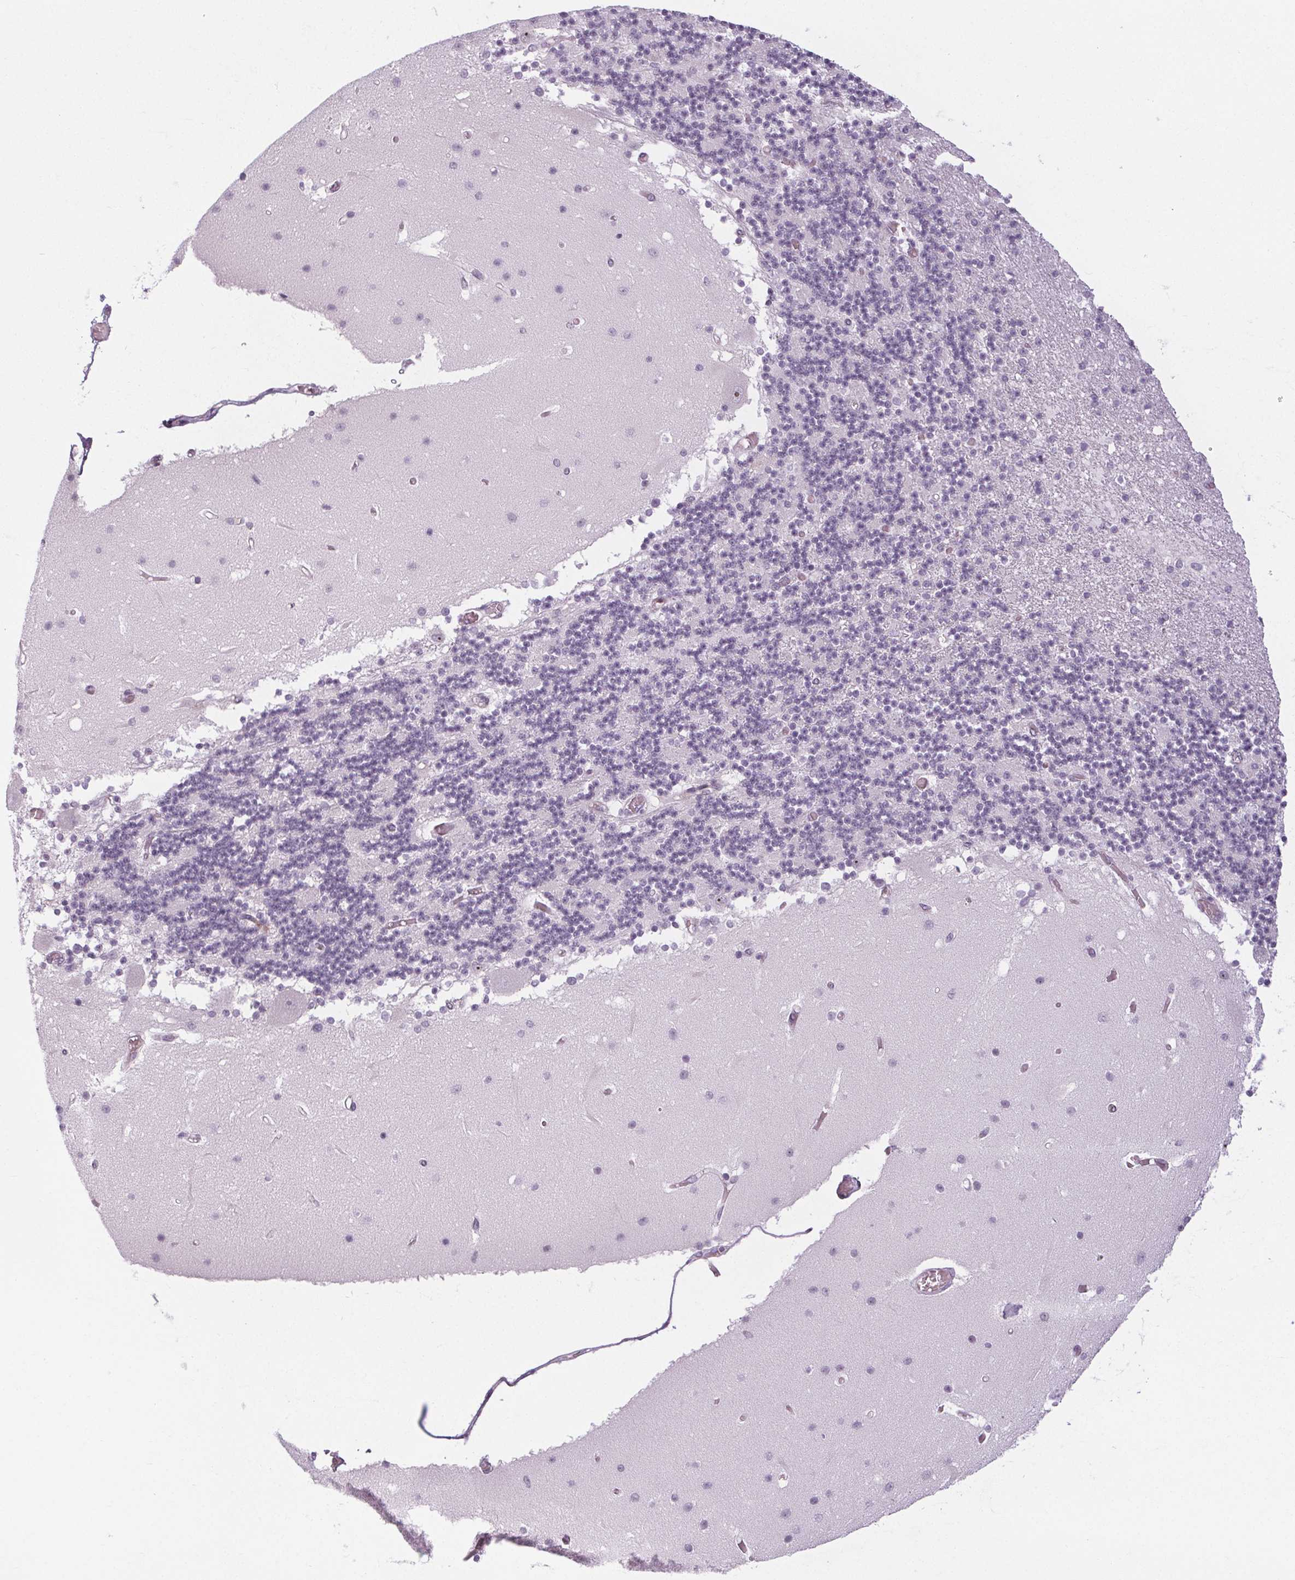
{"staining": {"intensity": "negative", "quantity": "none", "location": "none"}, "tissue": "cerebellum", "cell_type": "Cells in granular layer", "image_type": "normal", "snomed": [{"axis": "morphology", "description": "Normal tissue, NOS"}, {"axis": "topography", "description": "Cerebellum"}], "caption": "High power microscopy histopathology image of an immunohistochemistry histopathology image of normal cerebellum, revealing no significant positivity in cells in granular layer. (Brightfield microscopy of DAB immunohistochemistry (IHC) at high magnification).", "gene": "NOLC1", "patient": {"sex": "female", "age": 28}}